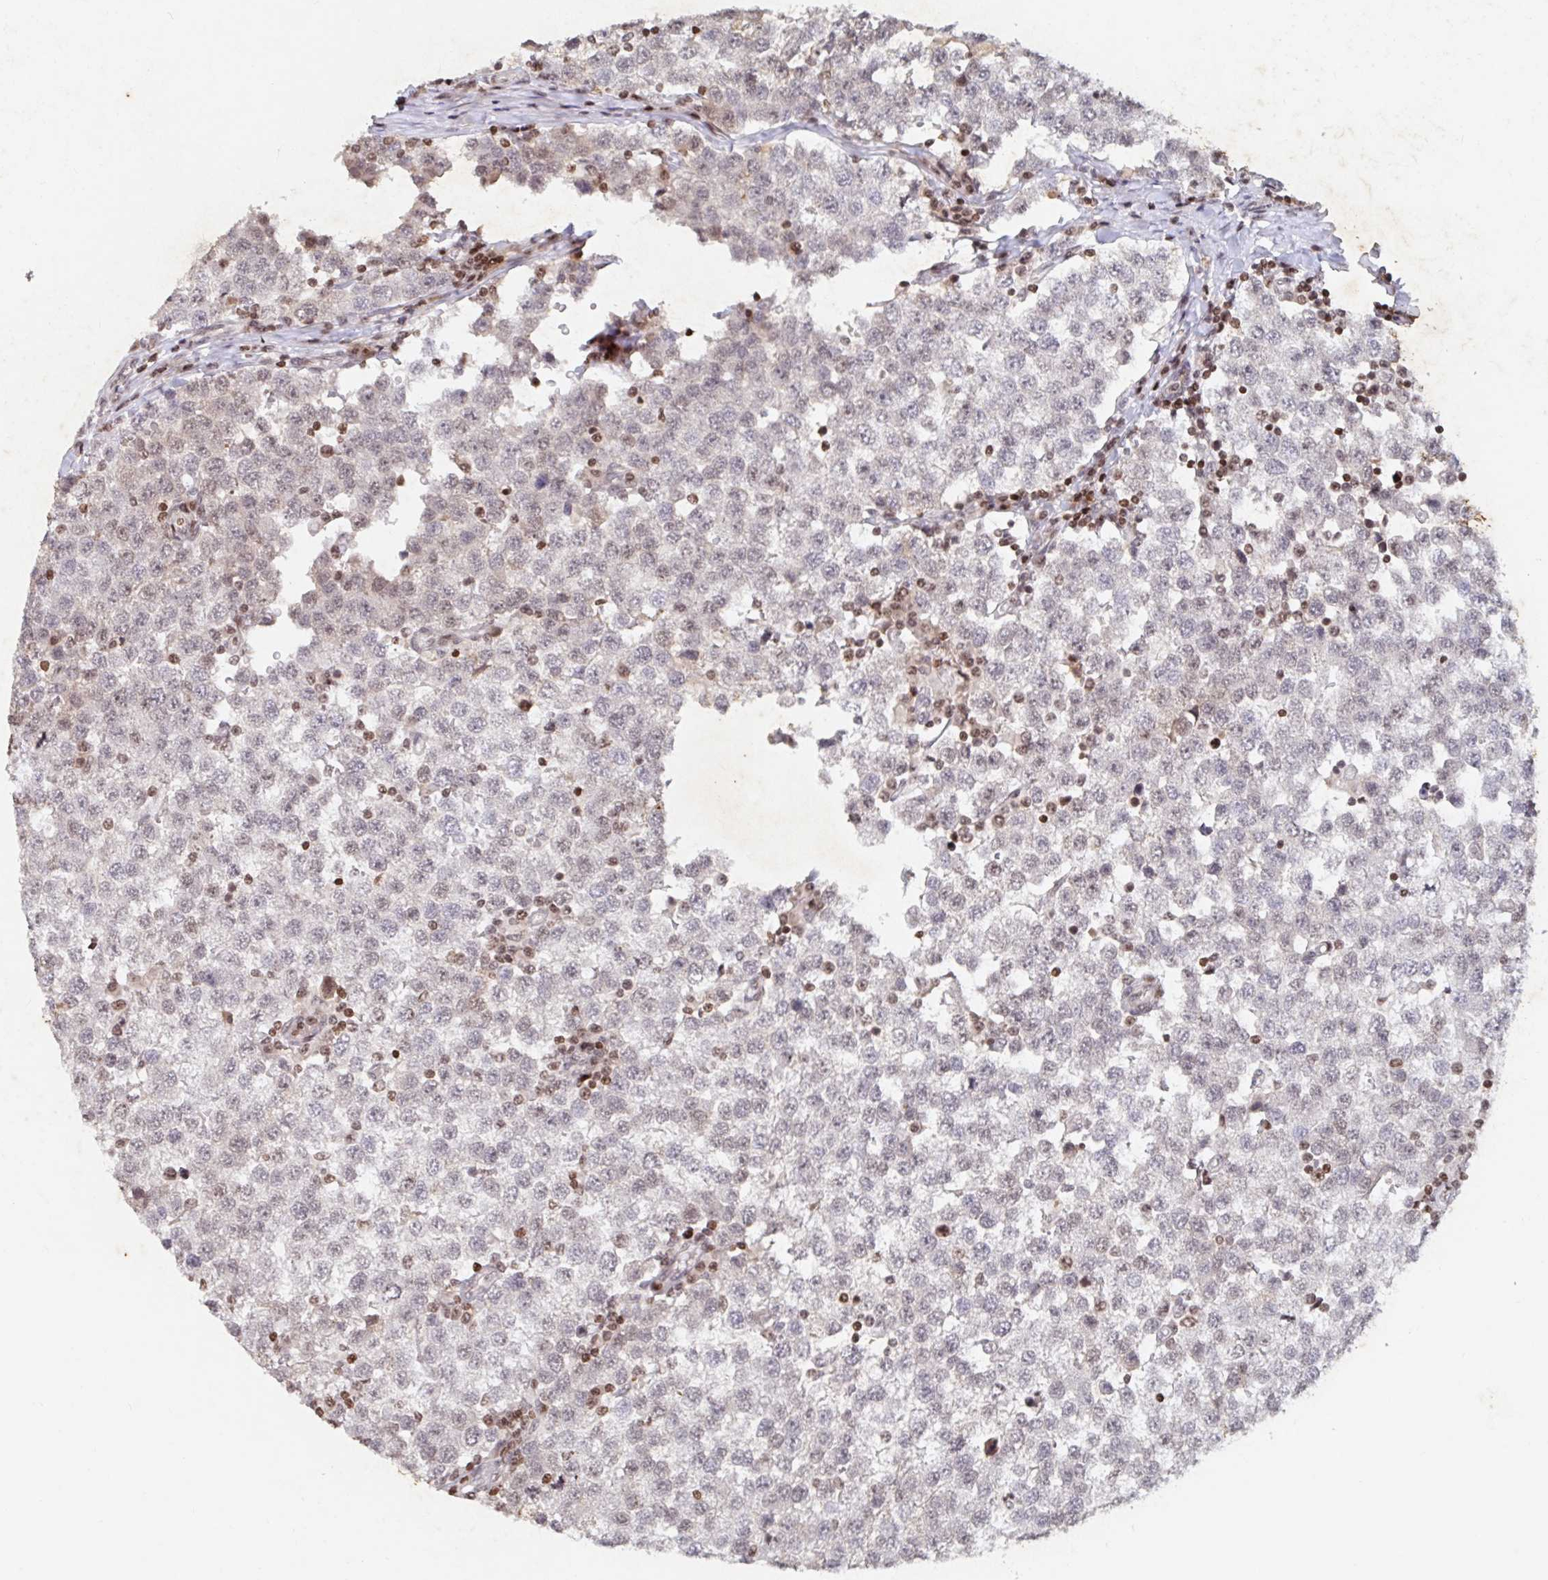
{"staining": {"intensity": "weak", "quantity": "<25%", "location": "nuclear"}, "tissue": "testis cancer", "cell_type": "Tumor cells", "image_type": "cancer", "snomed": [{"axis": "morphology", "description": "Seminoma, NOS"}, {"axis": "topography", "description": "Testis"}], "caption": "There is no significant positivity in tumor cells of testis cancer (seminoma).", "gene": "C19orf53", "patient": {"sex": "male", "age": 34}}